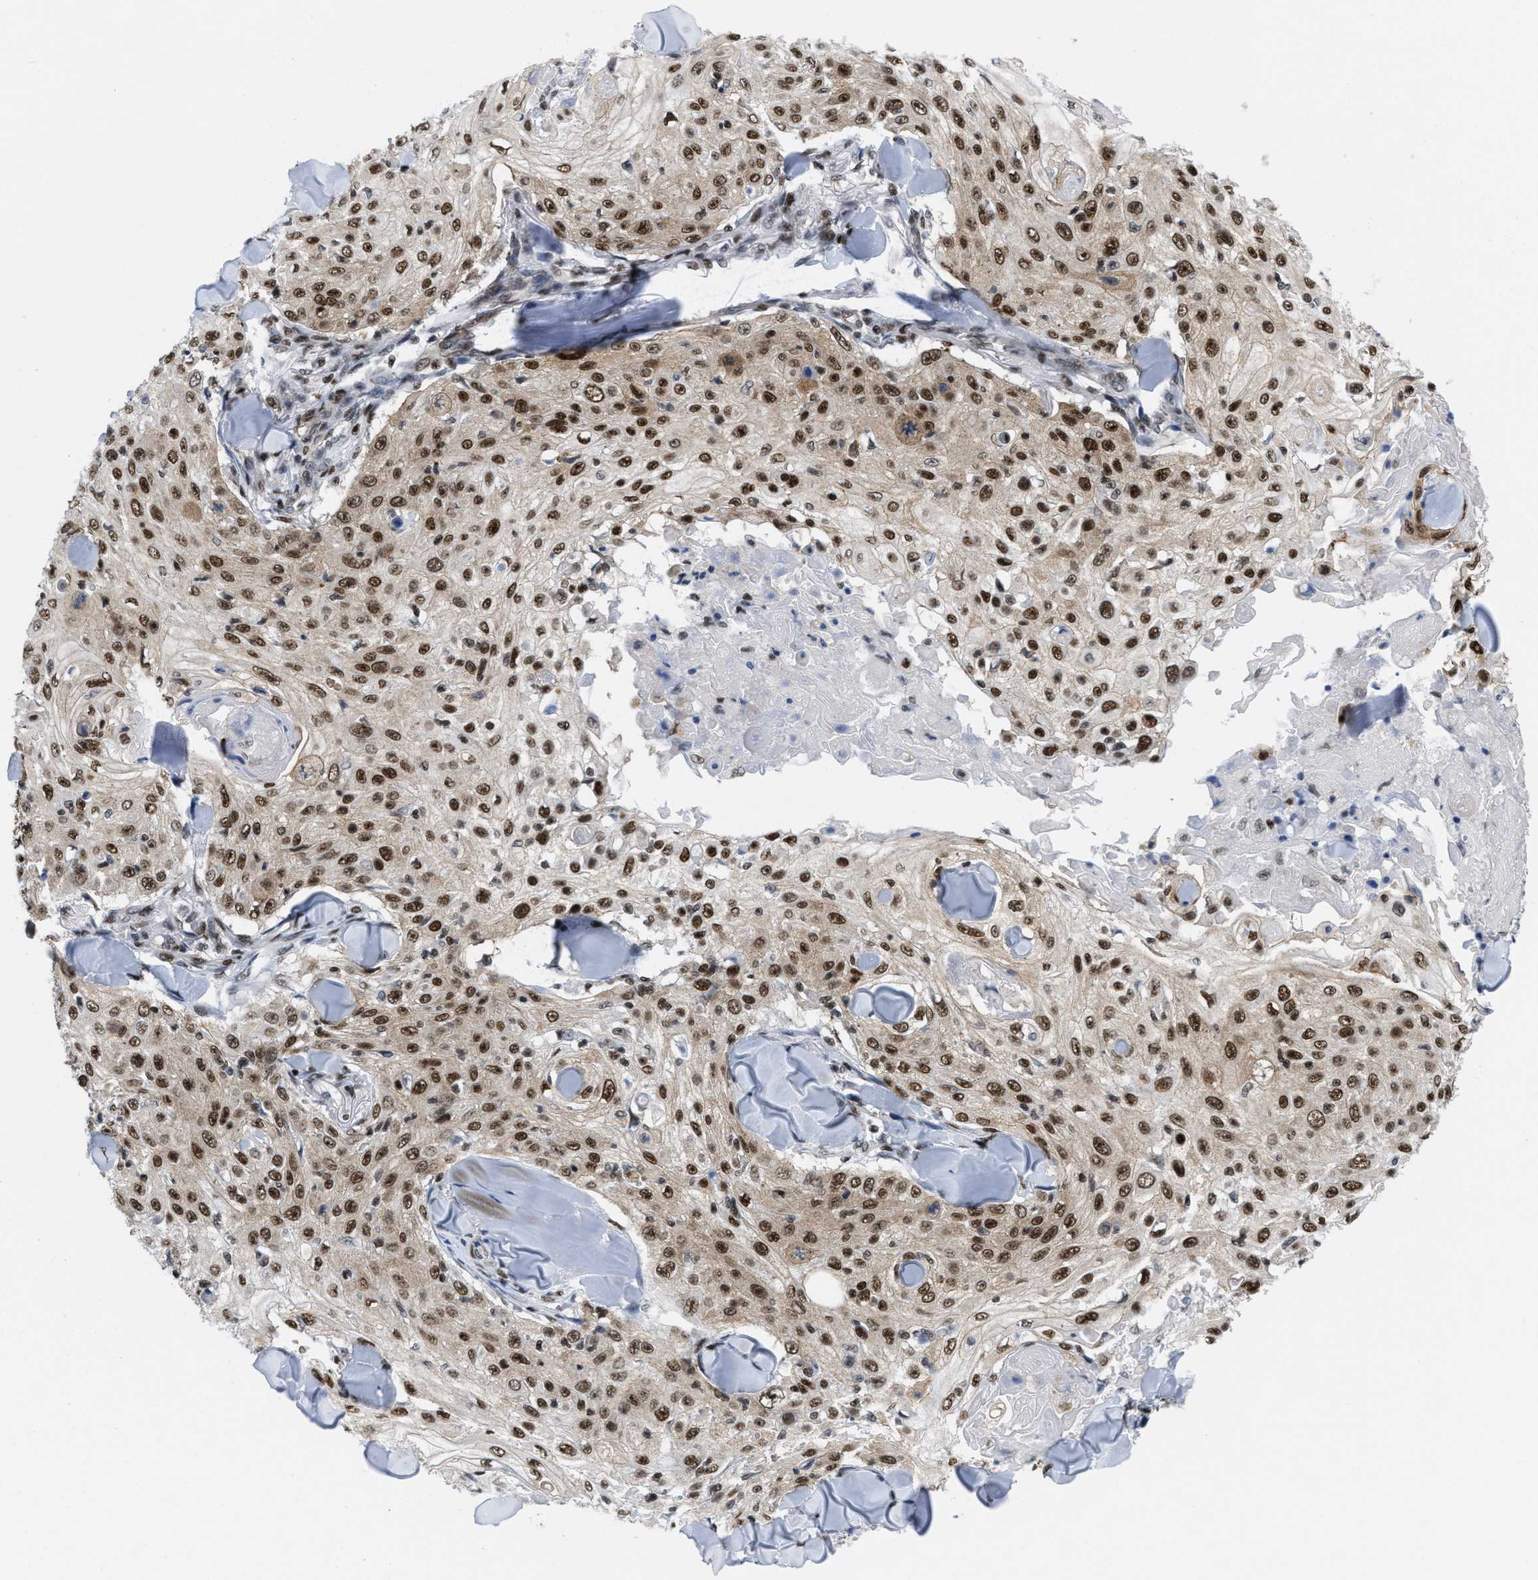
{"staining": {"intensity": "strong", "quantity": ">75%", "location": "nuclear"}, "tissue": "skin cancer", "cell_type": "Tumor cells", "image_type": "cancer", "snomed": [{"axis": "morphology", "description": "Squamous cell carcinoma, NOS"}, {"axis": "topography", "description": "Skin"}], "caption": "Strong nuclear positivity is seen in about >75% of tumor cells in squamous cell carcinoma (skin).", "gene": "MIER1", "patient": {"sex": "male", "age": 86}}